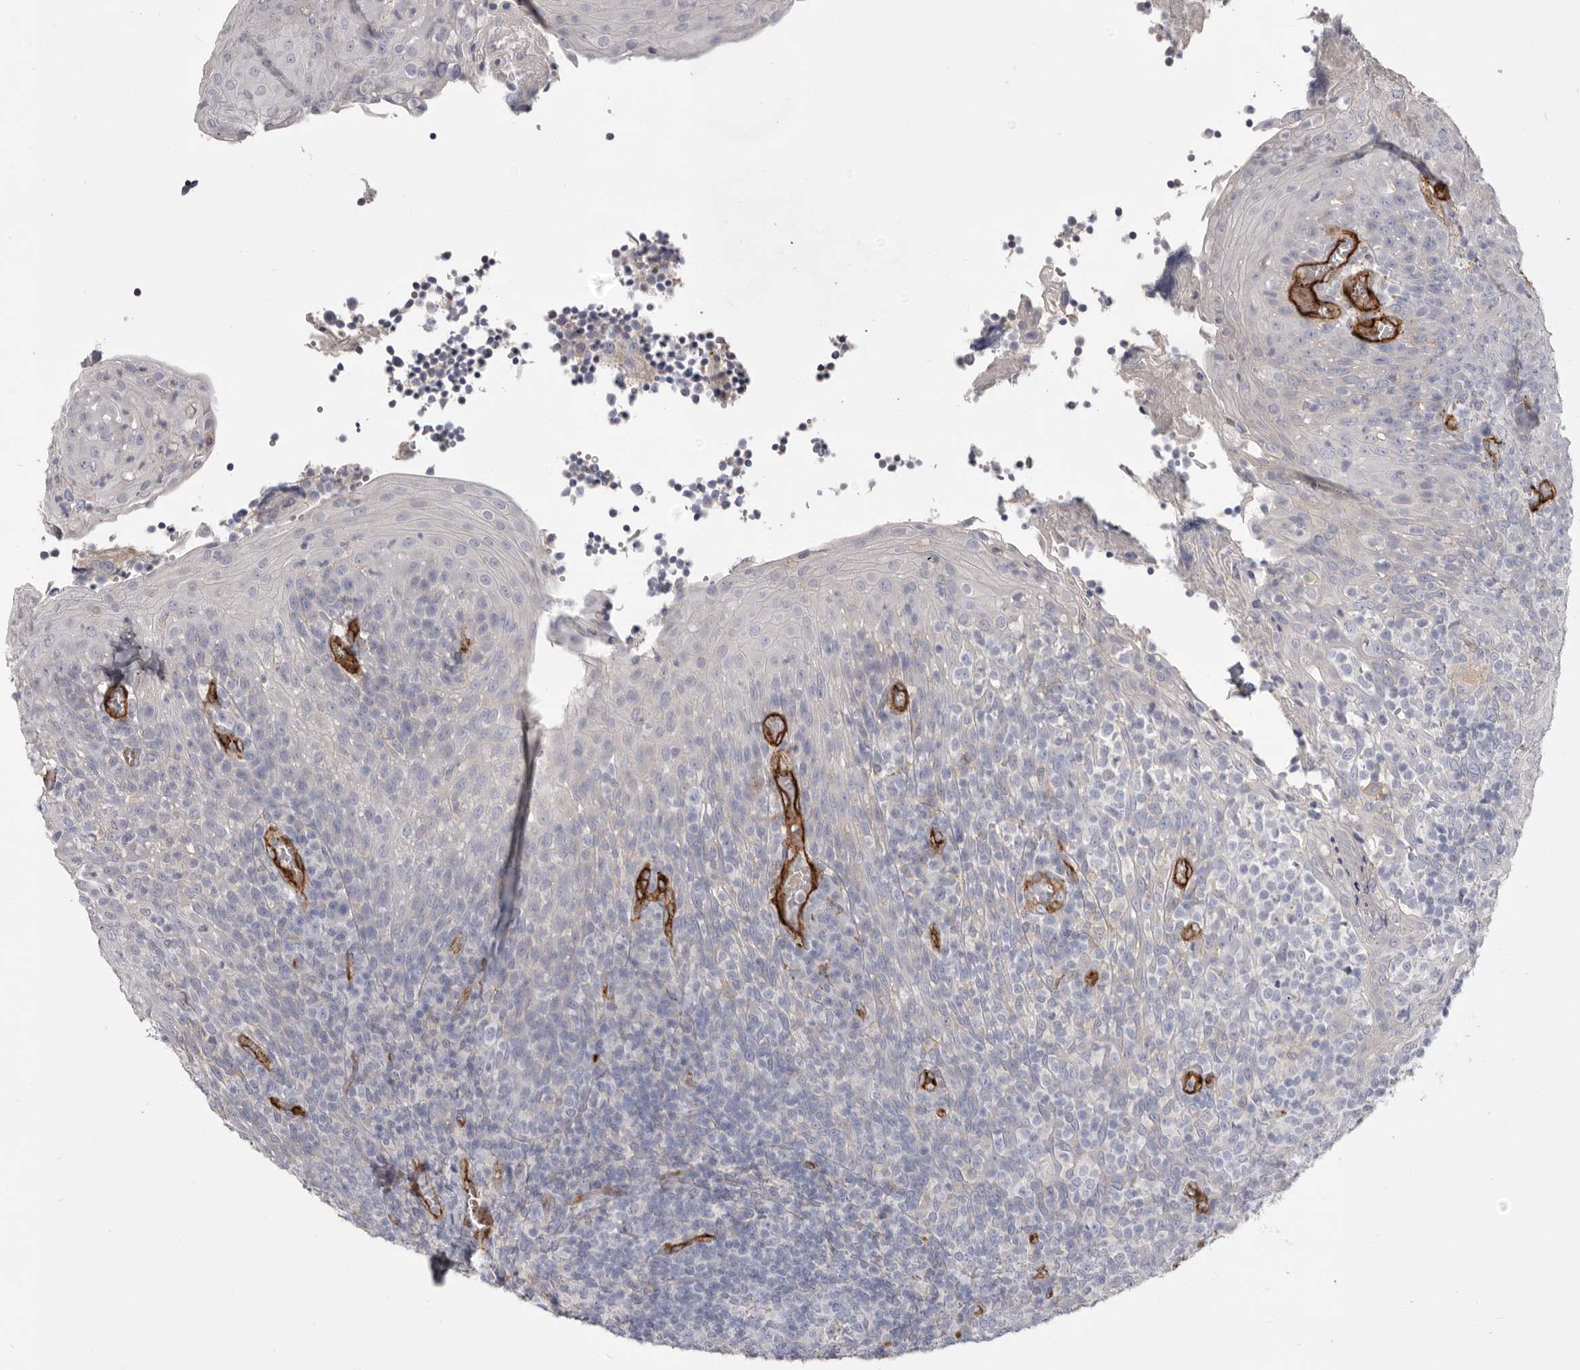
{"staining": {"intensity": "negative", "quantity": "none", "location": "none"}, "tissue": "tonsil", "cell_type": "Germinal center cells", "image_type": "normal", "snomed": [{"axis": "morphology", "description": "Normal tissue, NOS"}, {"axis": "topography", "description": "Tonsil"}], "caption": "Tonsil stained for a protein using IHC reveals no positivity germinal center cells.", "gene": "LRRC66", "patient": {"sex": "female", "age": 19}}